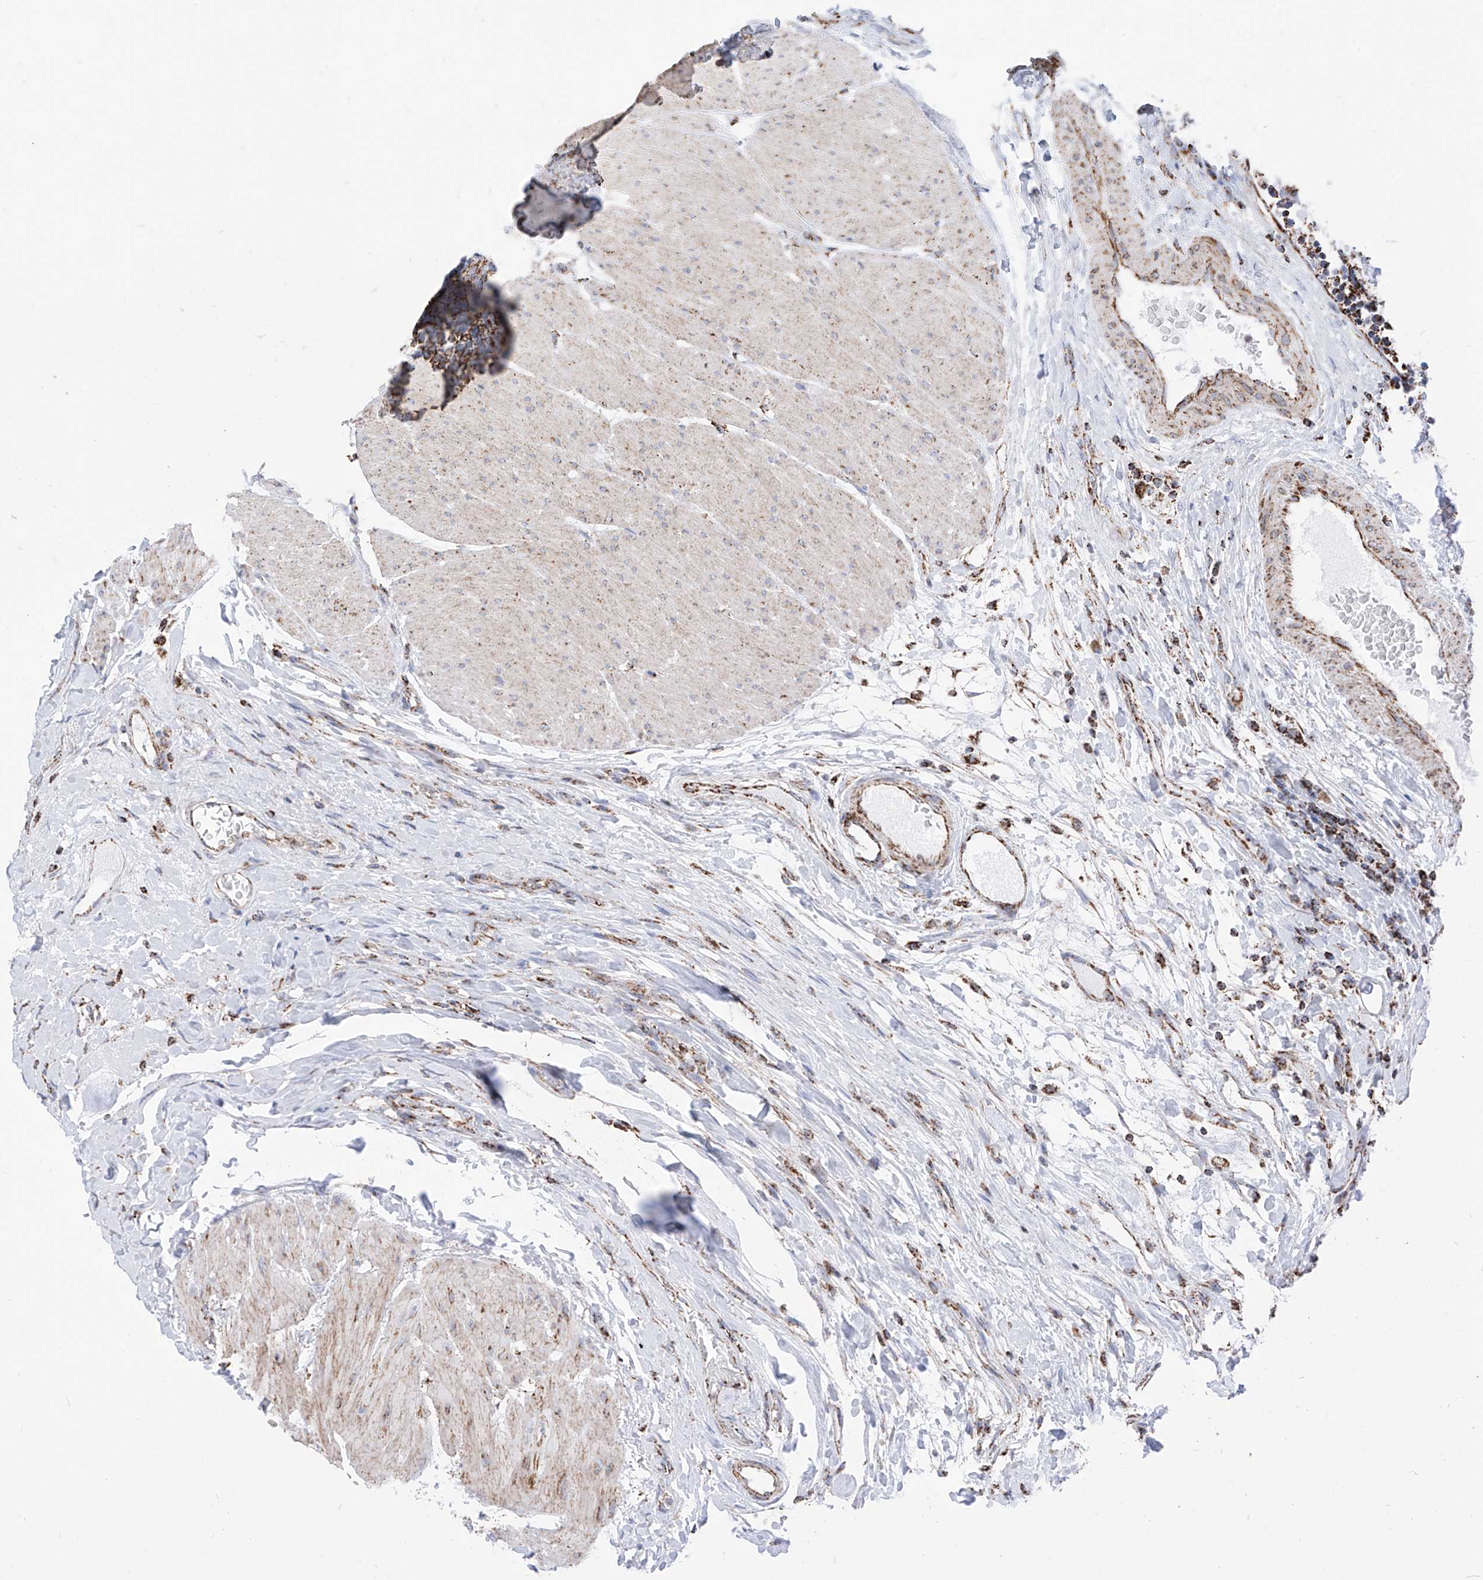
{"staining": {"intensity": "strong", "quantity": ">75%", "location": "cytoplasmic/membranous"}, "tissue": "carcinoid", "cell_type": "Tumor cells", "image_type": "cancer", "snomed": [{"axis": "morphology", "description": "Carcinoma, NOS"}, {"axis": "morphology", "description": "Carcinoid, malignant, NOS"}, {"axis": "topography", "description": "Urinary bladder"}], "caption": "Immunohistochemical staining of human malignant carcinoid reveals high levels of strong cytoplasmic/membranous staining in approximately >75% of tumor cells.", "gene": "COX5B", "patient": {"sex": "male", "age": 57}}